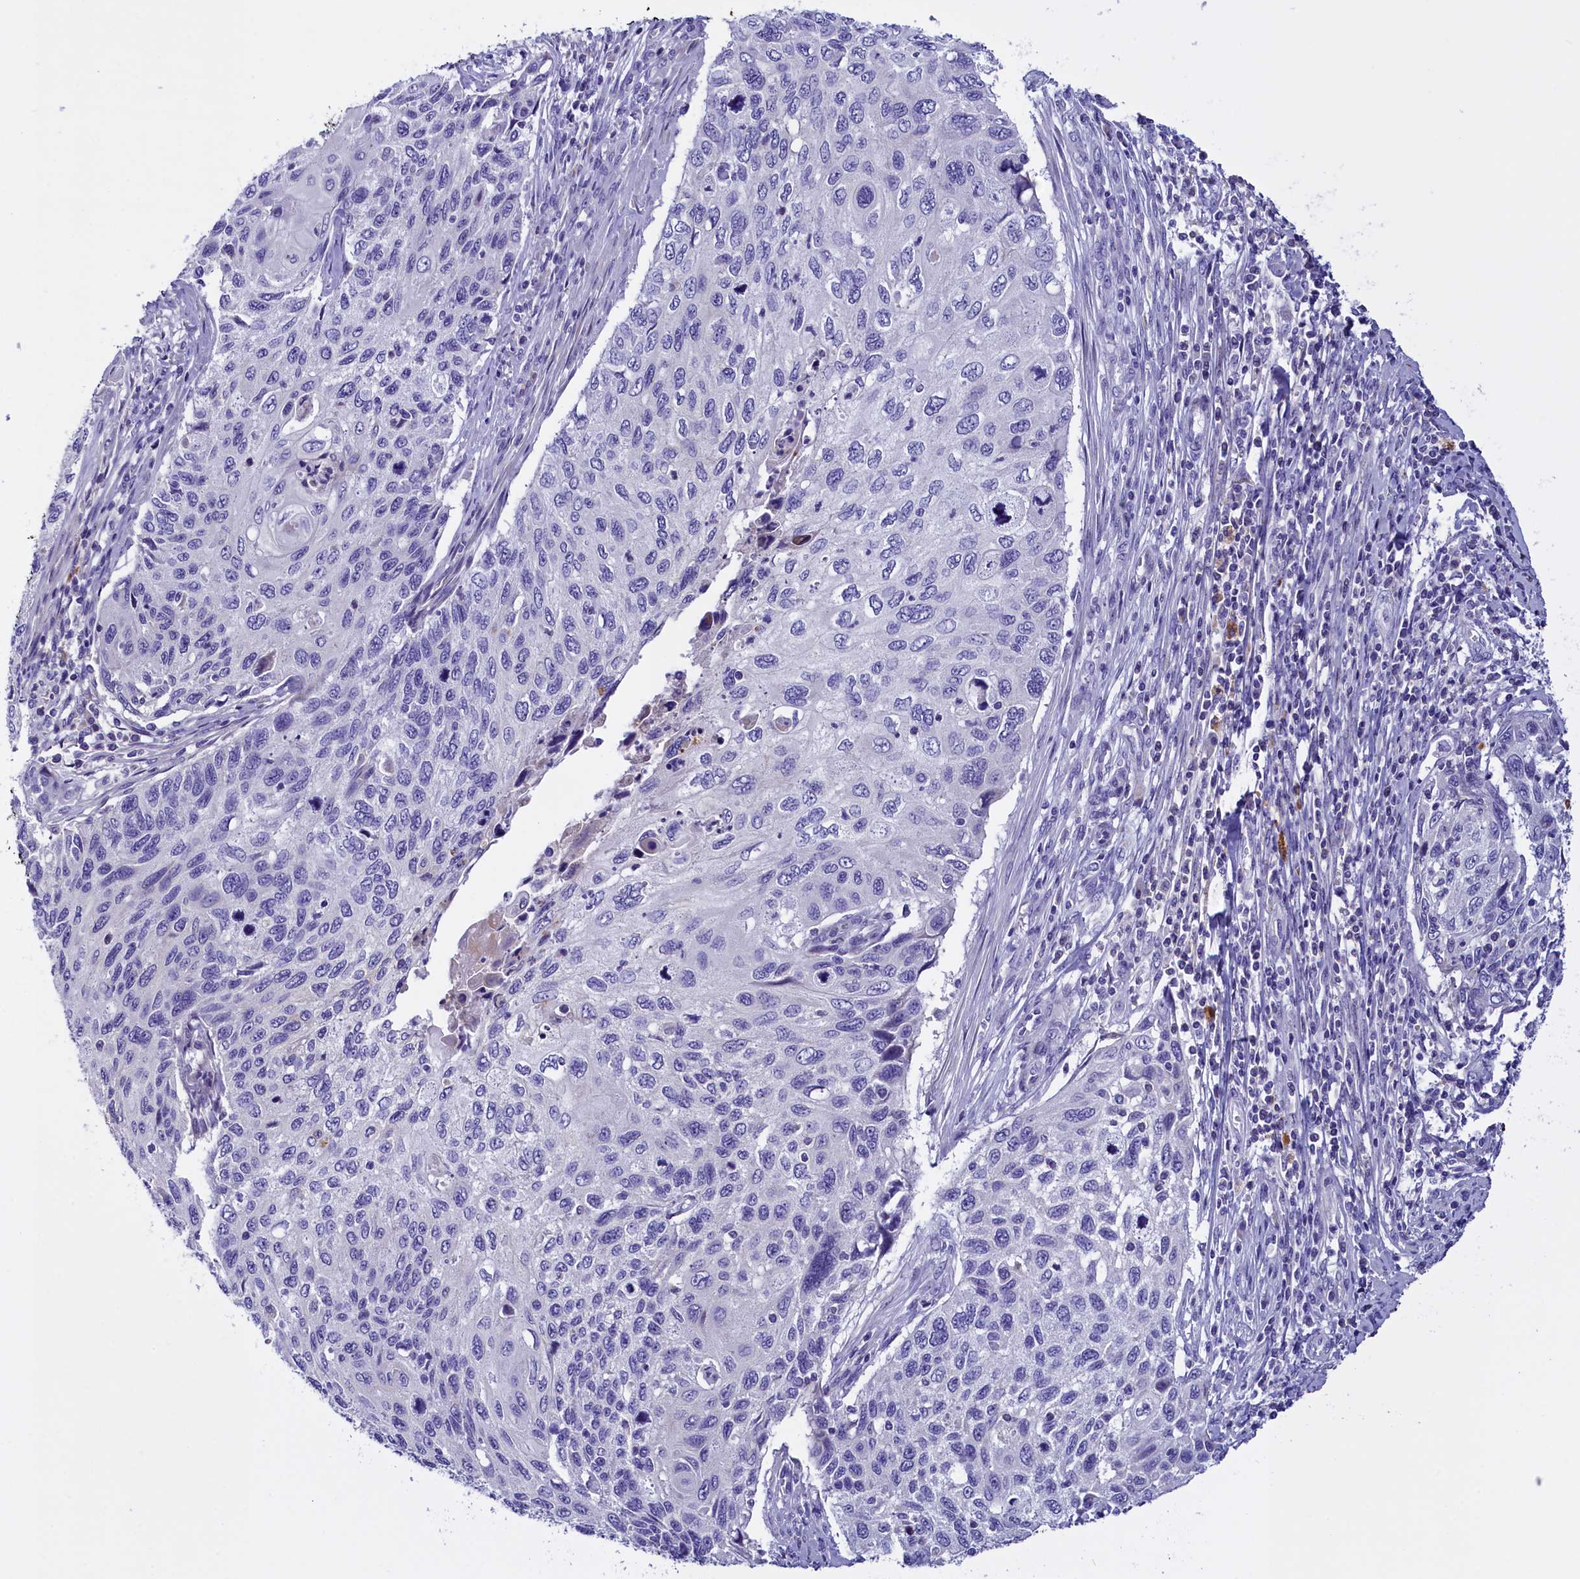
{"staining": {"intensity": "negative", "quantity": "none", "location": "none"}, "tissue": "cervical cancer", "cell_type": "Tumor cells", "image_type": "cancer", "snomed": [{"axis": "morphology", "description": "Squamous cell carcinoma, NOS"}, {"axis": "topography", "description": "Cervix"}], "caption": "IHC micrograph of neoplastic tissue: cervical cancer (squamous cell carcinoma) stained with DAB (3,3'-diaminobenzidine) demonstrates no significant protein expression in tumor cells. Brightfield microscopy of IHC stained with DAB (brown) and hematoxylin (blue), captured at high magnification.", "gene": "RTTN", "patient": {"sex": "female", "age": 70}}